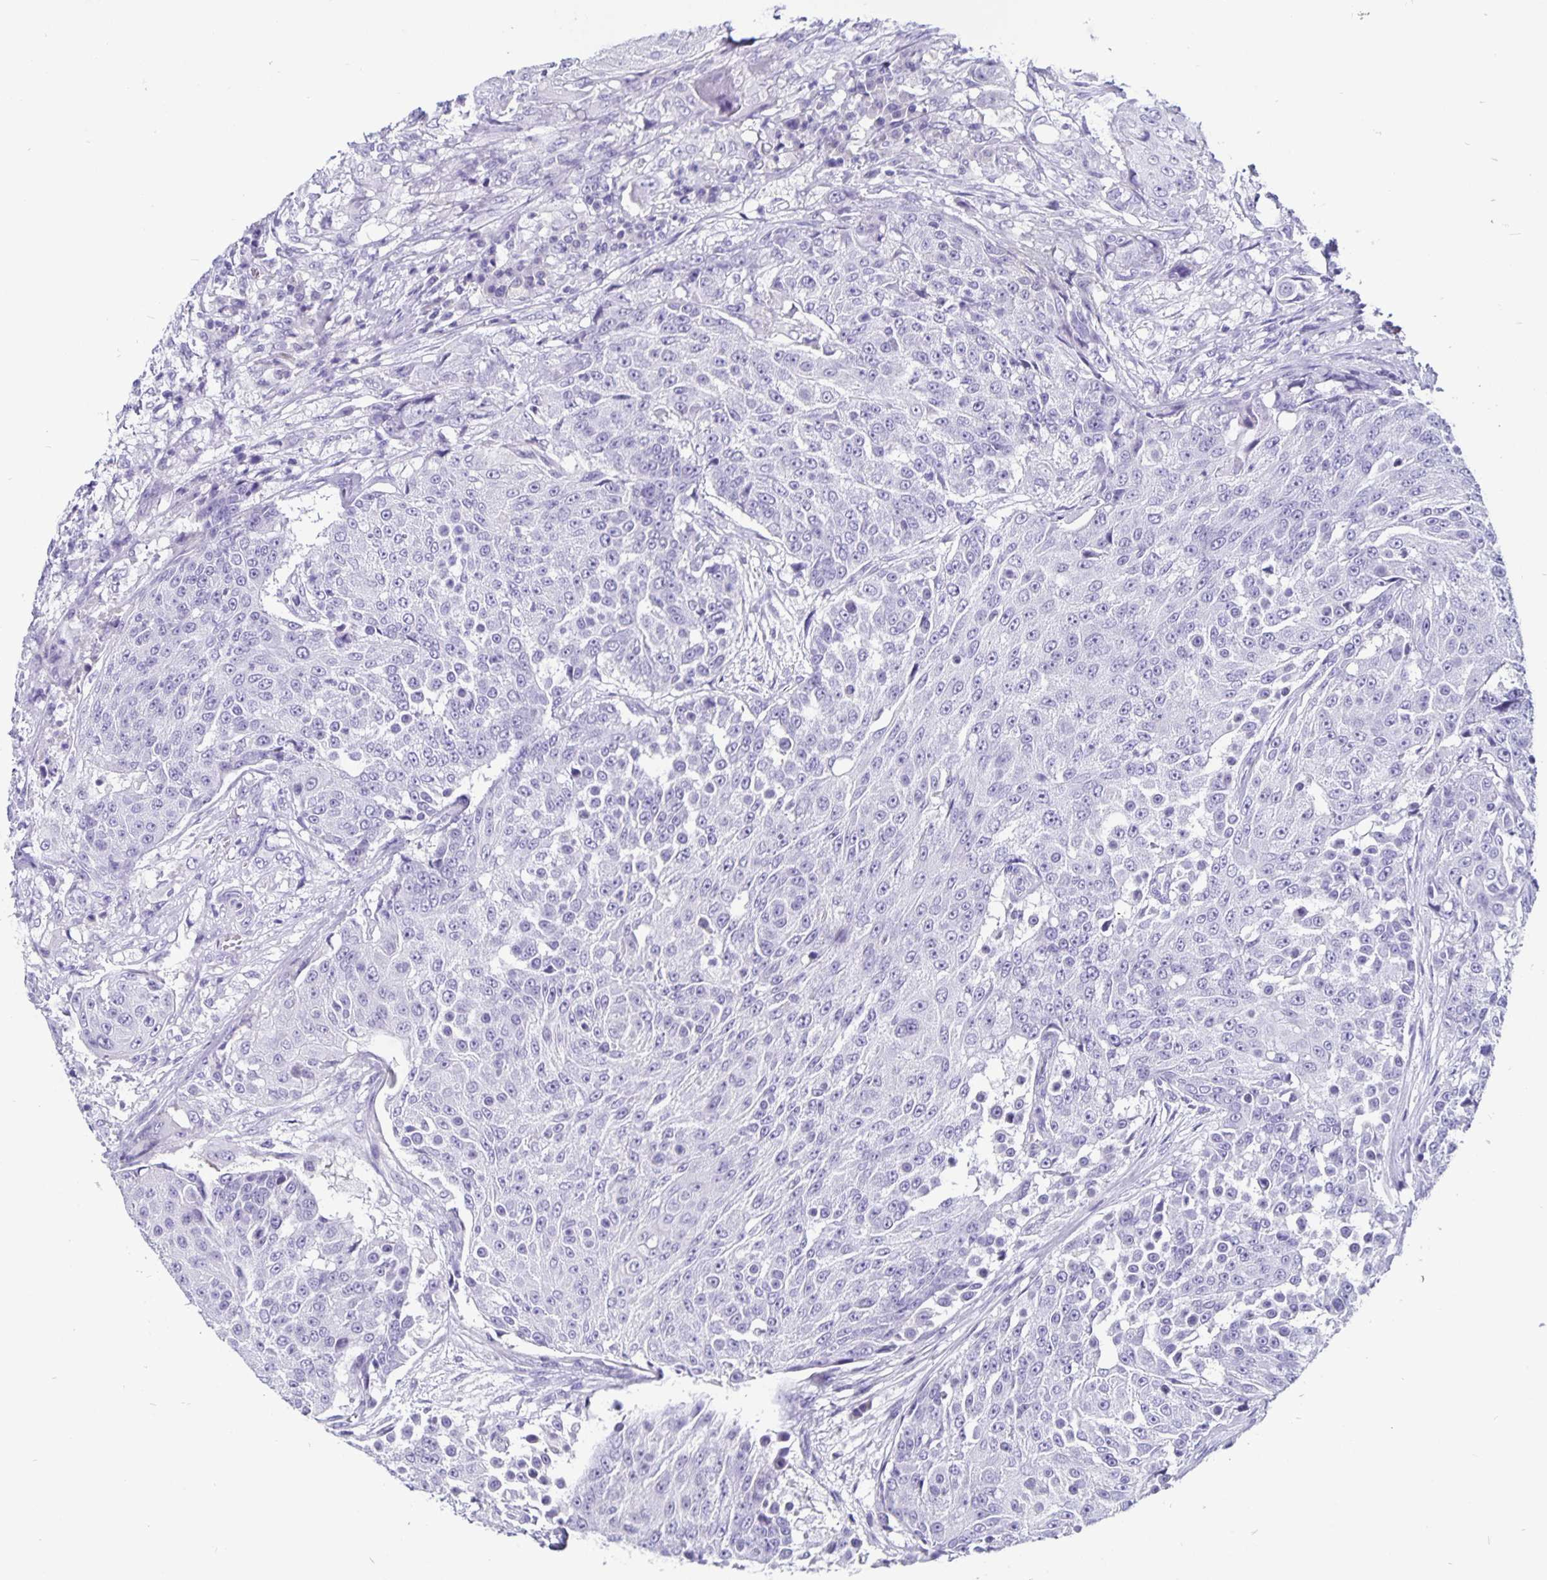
{"staining": {"intensity": "negative", "quantity": "none", "location": "none"}, "tissue": "urothelial cancer", "cell_type": "Tumor cells", "image_type": "cancer", "snomed": [{"axis": "morphology", "description": "Urothelial carcinoma, High grade"}, {"axis": "topography", "description": "Urinary bladder"}], "caption": "Human urothelial carcinoma (high-grade) stained for a protein using immunohistochemistry (IHC) reveals no positivity in tumor cells.", "gene": "ODF3B", "patient": {"sex": "female", "age": 63}}